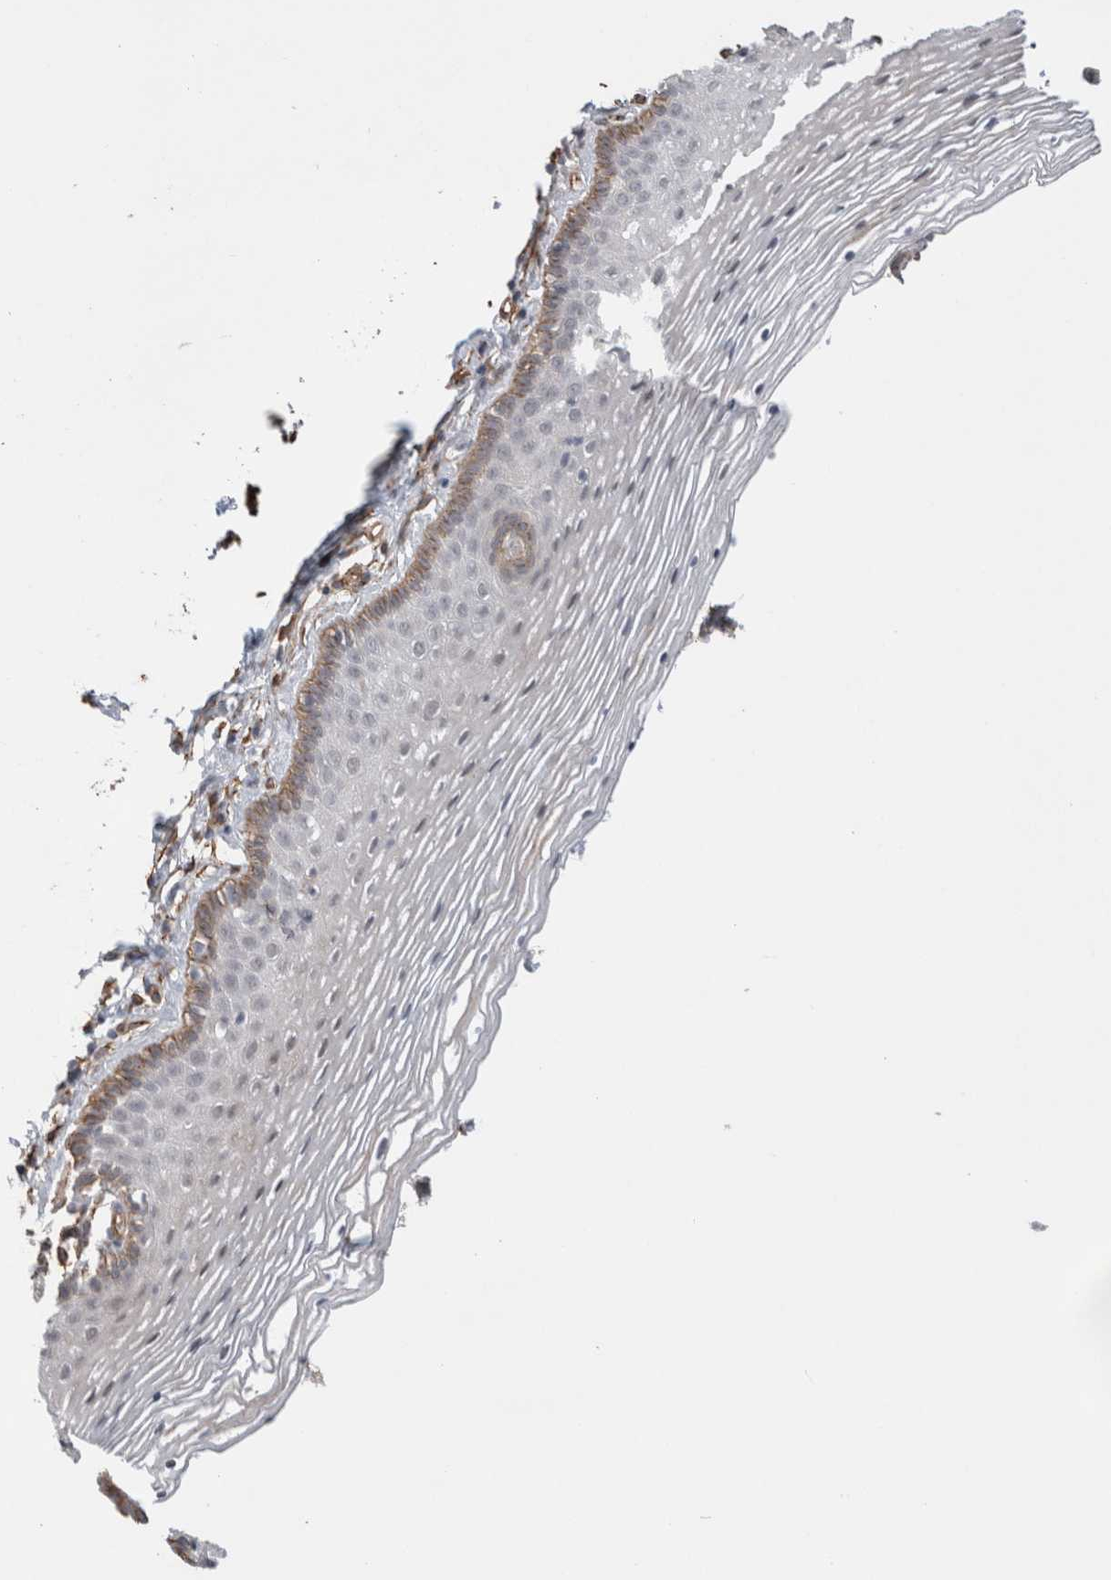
{"staining": {"intensity": "moderate", "quantity": "<25%", "location": "cytoplasmic/membranous"}, "tissue": "vagina", "cell_type": "Squamous epithelial cells", "image_type": "normal", "snomed": [{"axis": "morphology", "description": "Normal tissue, NOS"}, {"axis": "topography", "description": "Vagina"}], "caption": "Protein staining of benign vagina exhibits moderate cytoplasmic/membranous expression in approximately <25% of squamous epithelial cells. (IHC, brightfield microscopy, high magnification).", "gene": "CAAP1", "patient": {"sex": "female", "age": 32}}